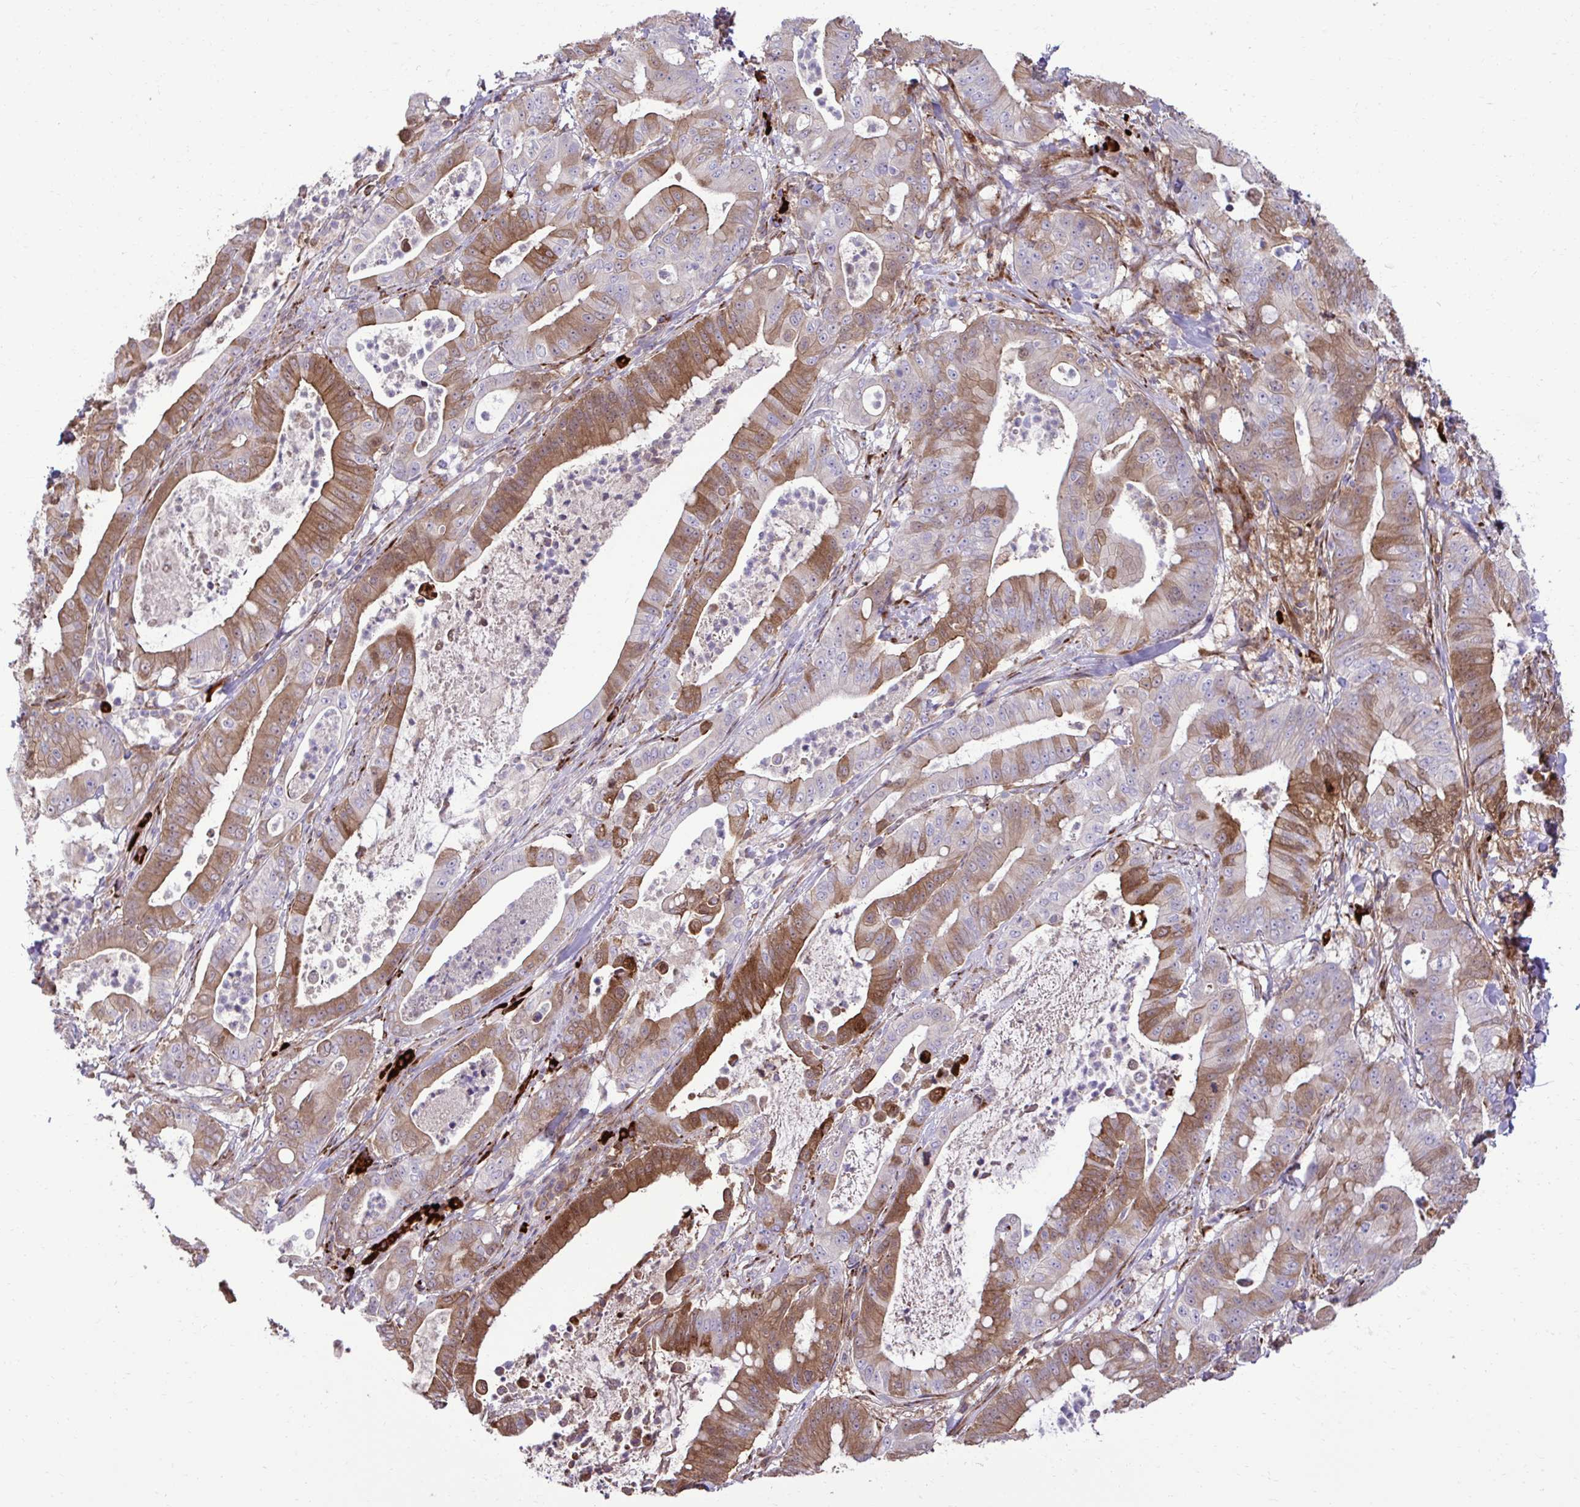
{"staining": {"intensity": "moderate", "quantity": "<25%", "location": "cytoplasmic/membranous"}, "tissue": "pancreatic cancer", "cell_type": "Tumor cells", "image_type": "cancer", "snomed": [{"axis": "morphology", "description": "Adenocarcinoma, NOS"}, {"axis": "topography", "description": "Pancreas"}], "caption": "An immunohistochemistry histopathology image of neoplastic tissue is shown. Protein staining in brown highlights moderate cytoplasmic/membranous positivity in pancreatic adenocarcinoma within tumor cells.", "gene": "LIMS1", "patient": {"sex": "male", "age": 71}}